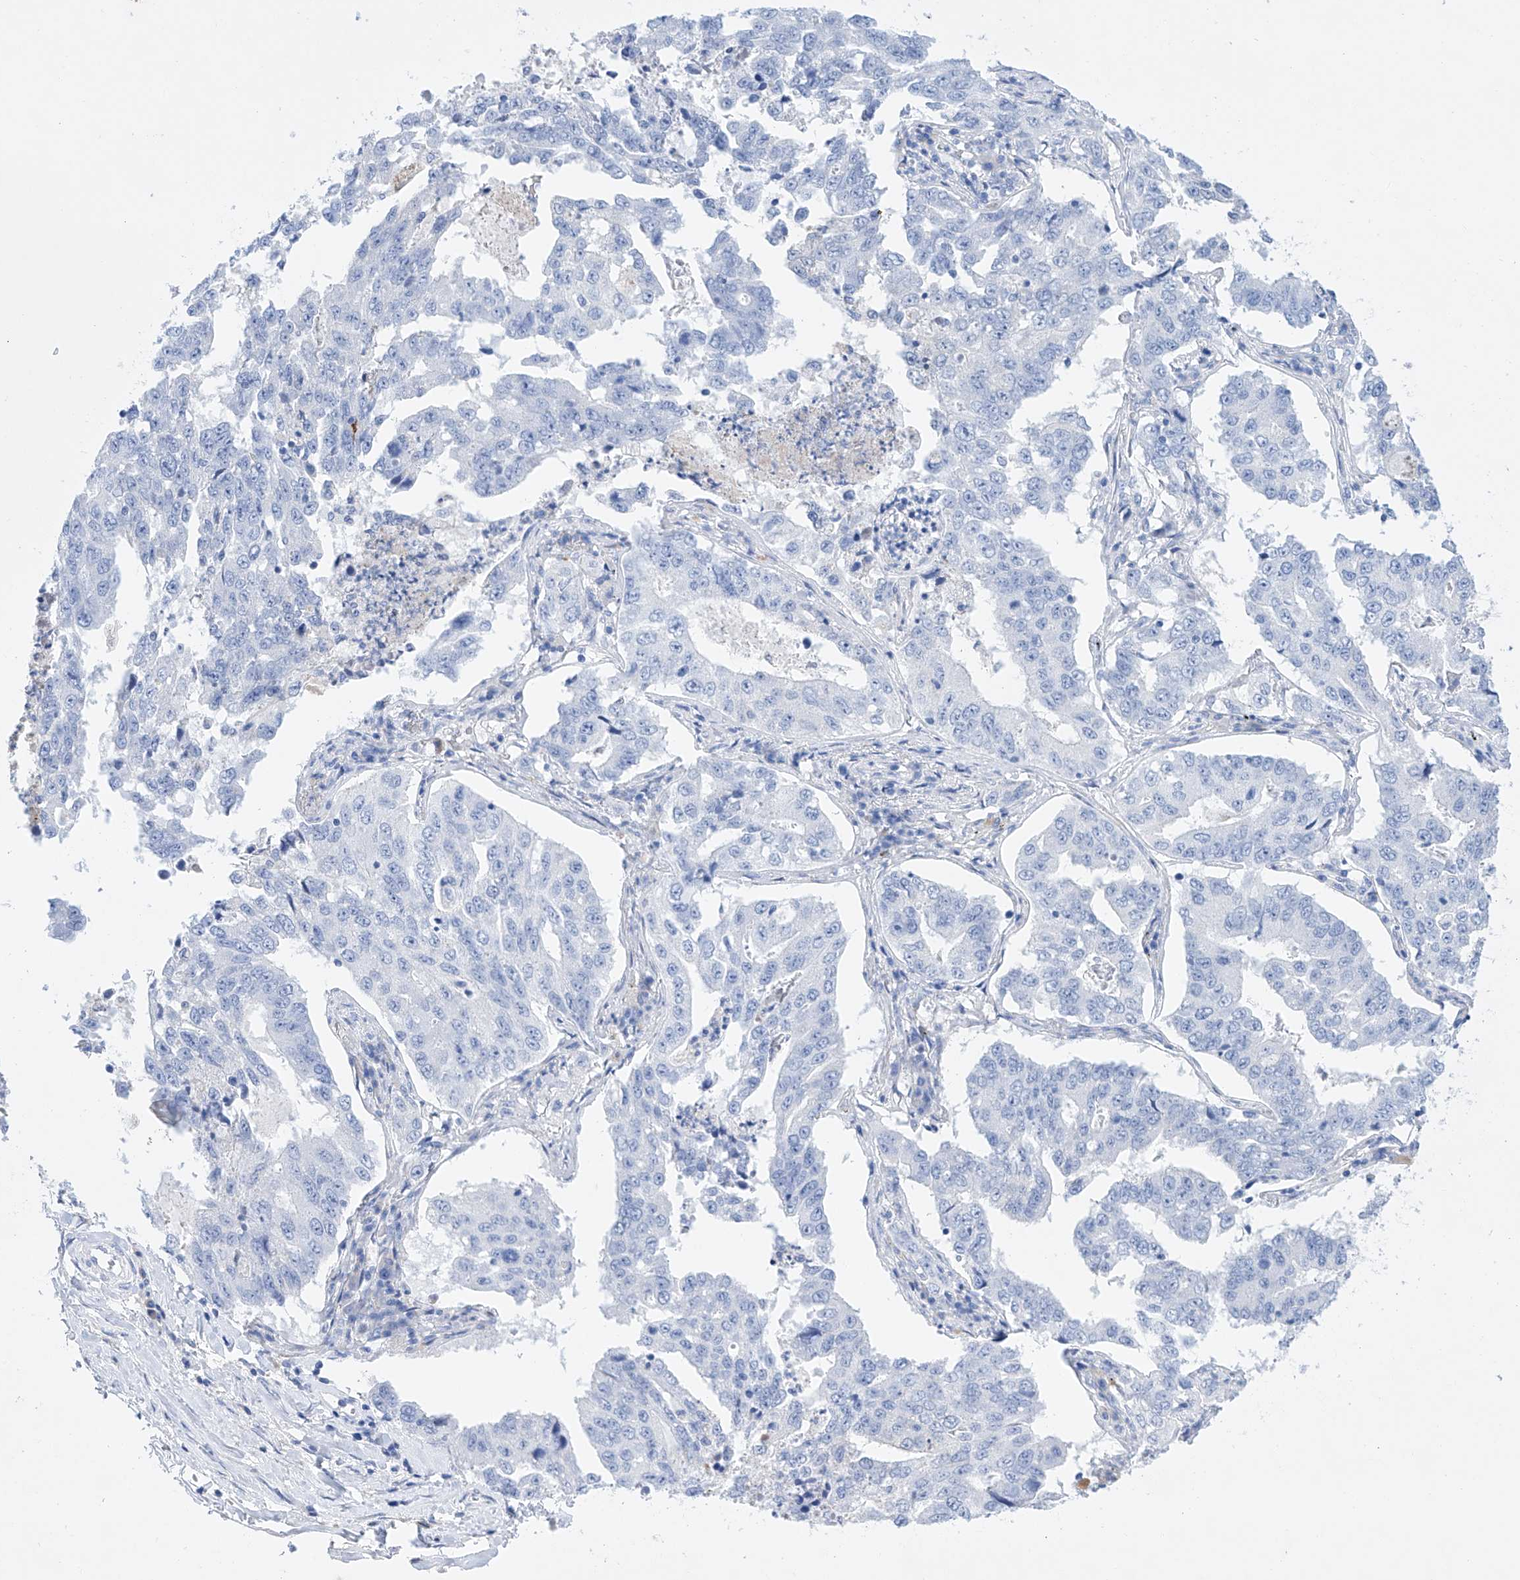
{"staining": {"intensity": "negative", "quantity": "none", "location": "none"}, "tissue": "lung cancer", "cell_type": "Tumor cells", "image_type": "cancer", "snomed": [{"axis": "morphology", "description": "Adenocarcinoma, NOS"}, {"axis": "topography", "description": "Lung"}], "caption": "Photomicrograph shows no significant protein positivity in tumor cells of lung cancer.", "gene": "LURAP1", "patient": {"sex": "female", "age": 51}}